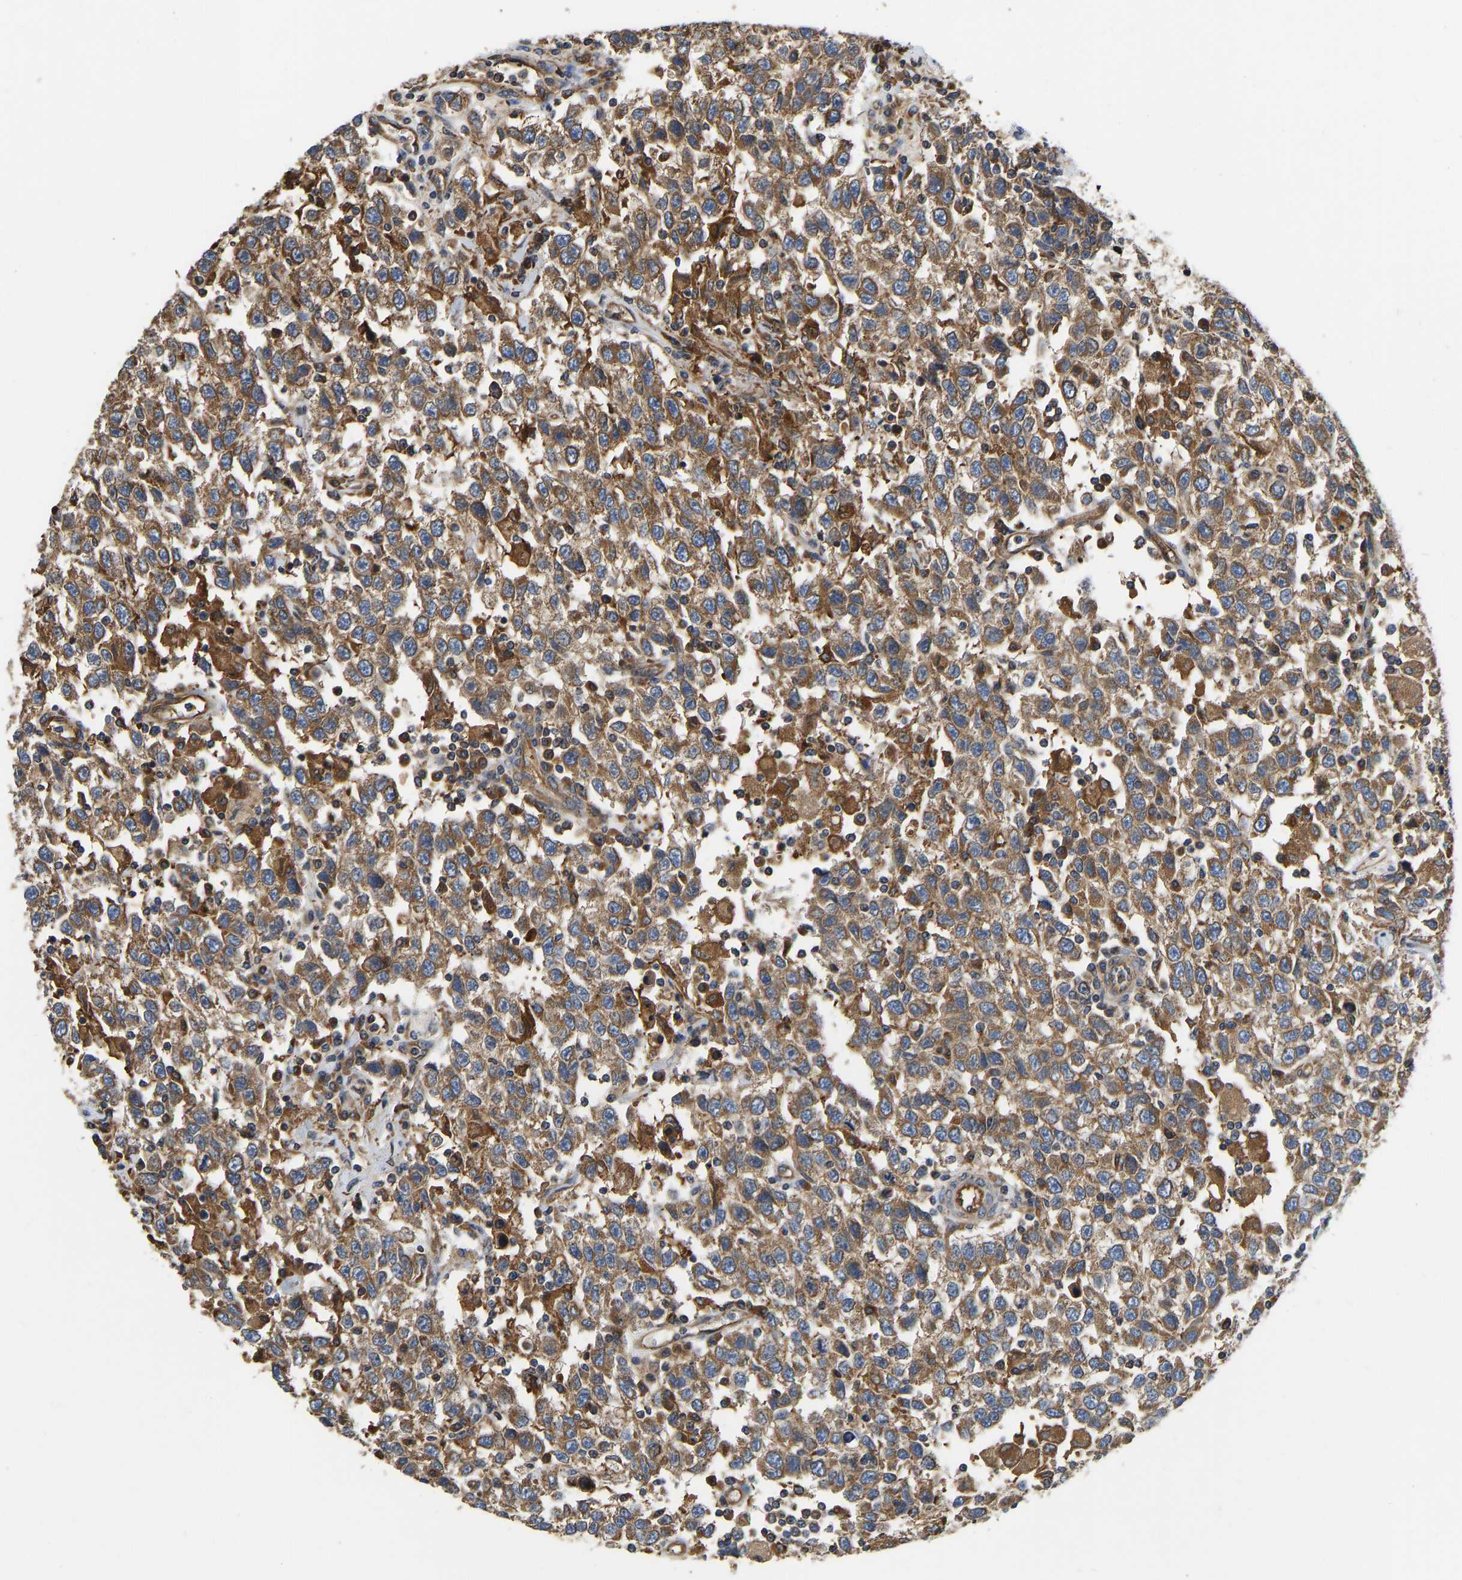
{"staining": {"intensity": "moderate", "quantity": ">75%", "location": "cytoplasmic/membranous"}, "tissue": "testis cancer", "cell_type": "Tumor cells", "image_type": "cancer", "snomed": [{"axis": "morphology", "description": "Seminoma, NOS"}, {"axis": "topography", "description": "Testis"}], "caption": "Protein expression analysis of testis cancer (seminoma) demonstrates moderate cytoplasmic/membranous expression in approximately >75% of tumor cells.", "gene": "FLNB", "patient": {"sex": "male", "age": 41}}